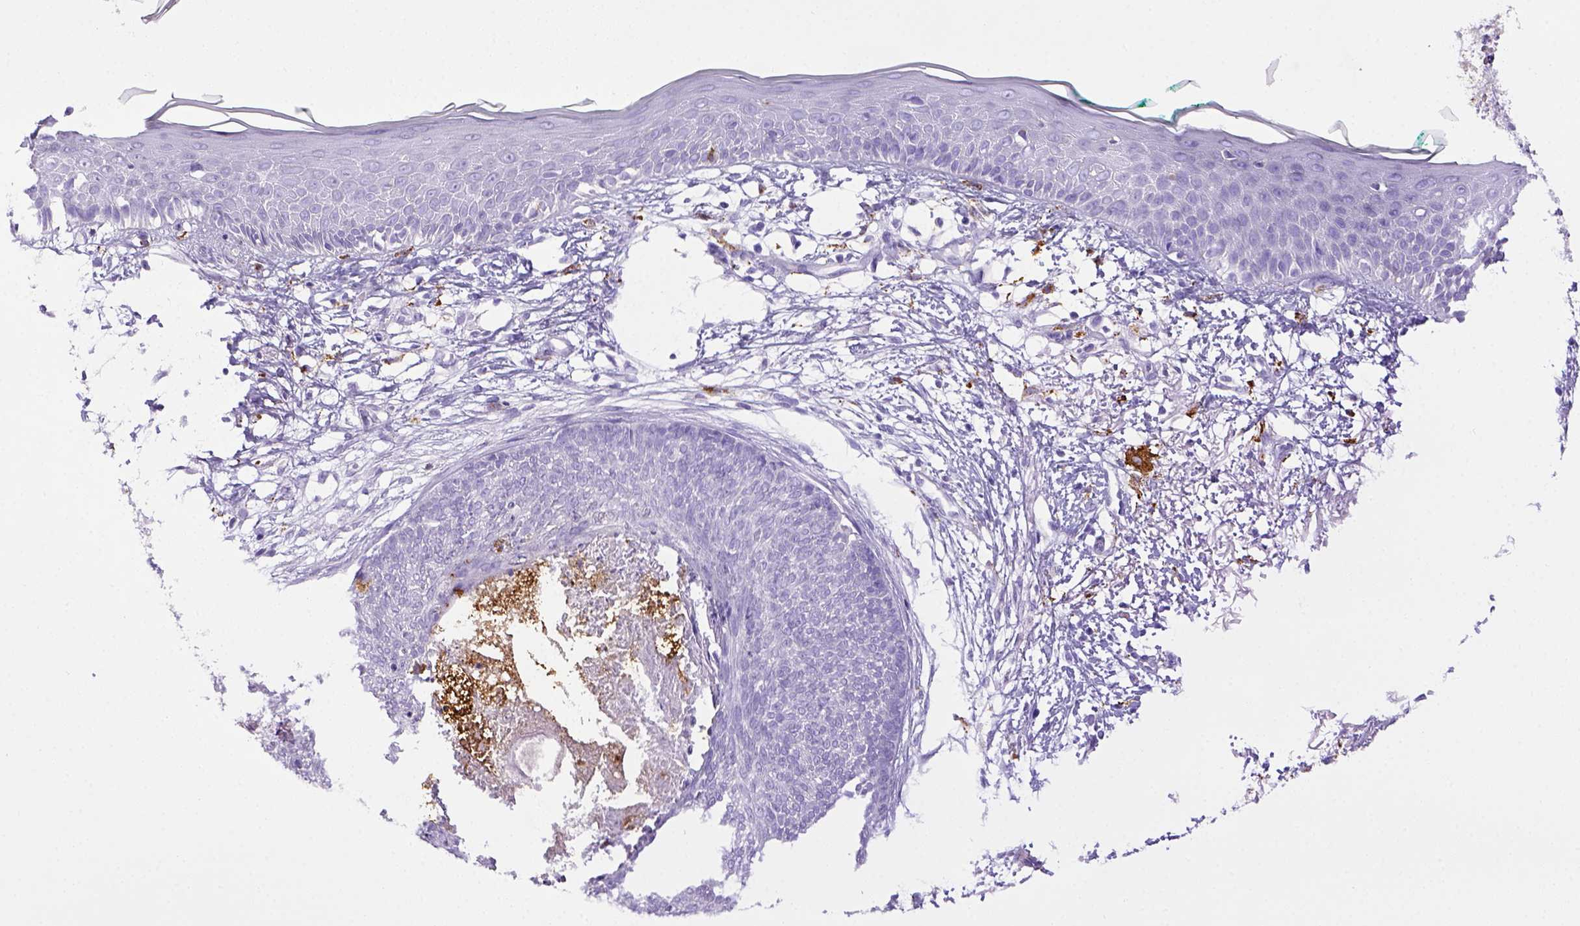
{"staining": {"intensity": "negative", "quantity": "none", "location": "none"}, "tissue": "skin cancer", "cell_type": "Tumor cells", "image_type": "cancer", "snomed": [{"axis": "morphology", "description": "Normal tissue, NOS"}, {"axis": "morphology", "description": "Basal cell carcinoma"}, {"axis": "topography", "description": "Skin"}], "caption": "Immunohistochemical staining of human skin cancer shows no significant staining in tumor cells.", "gene": "CD68", "patient": {"sex": "male", "age": 84}}